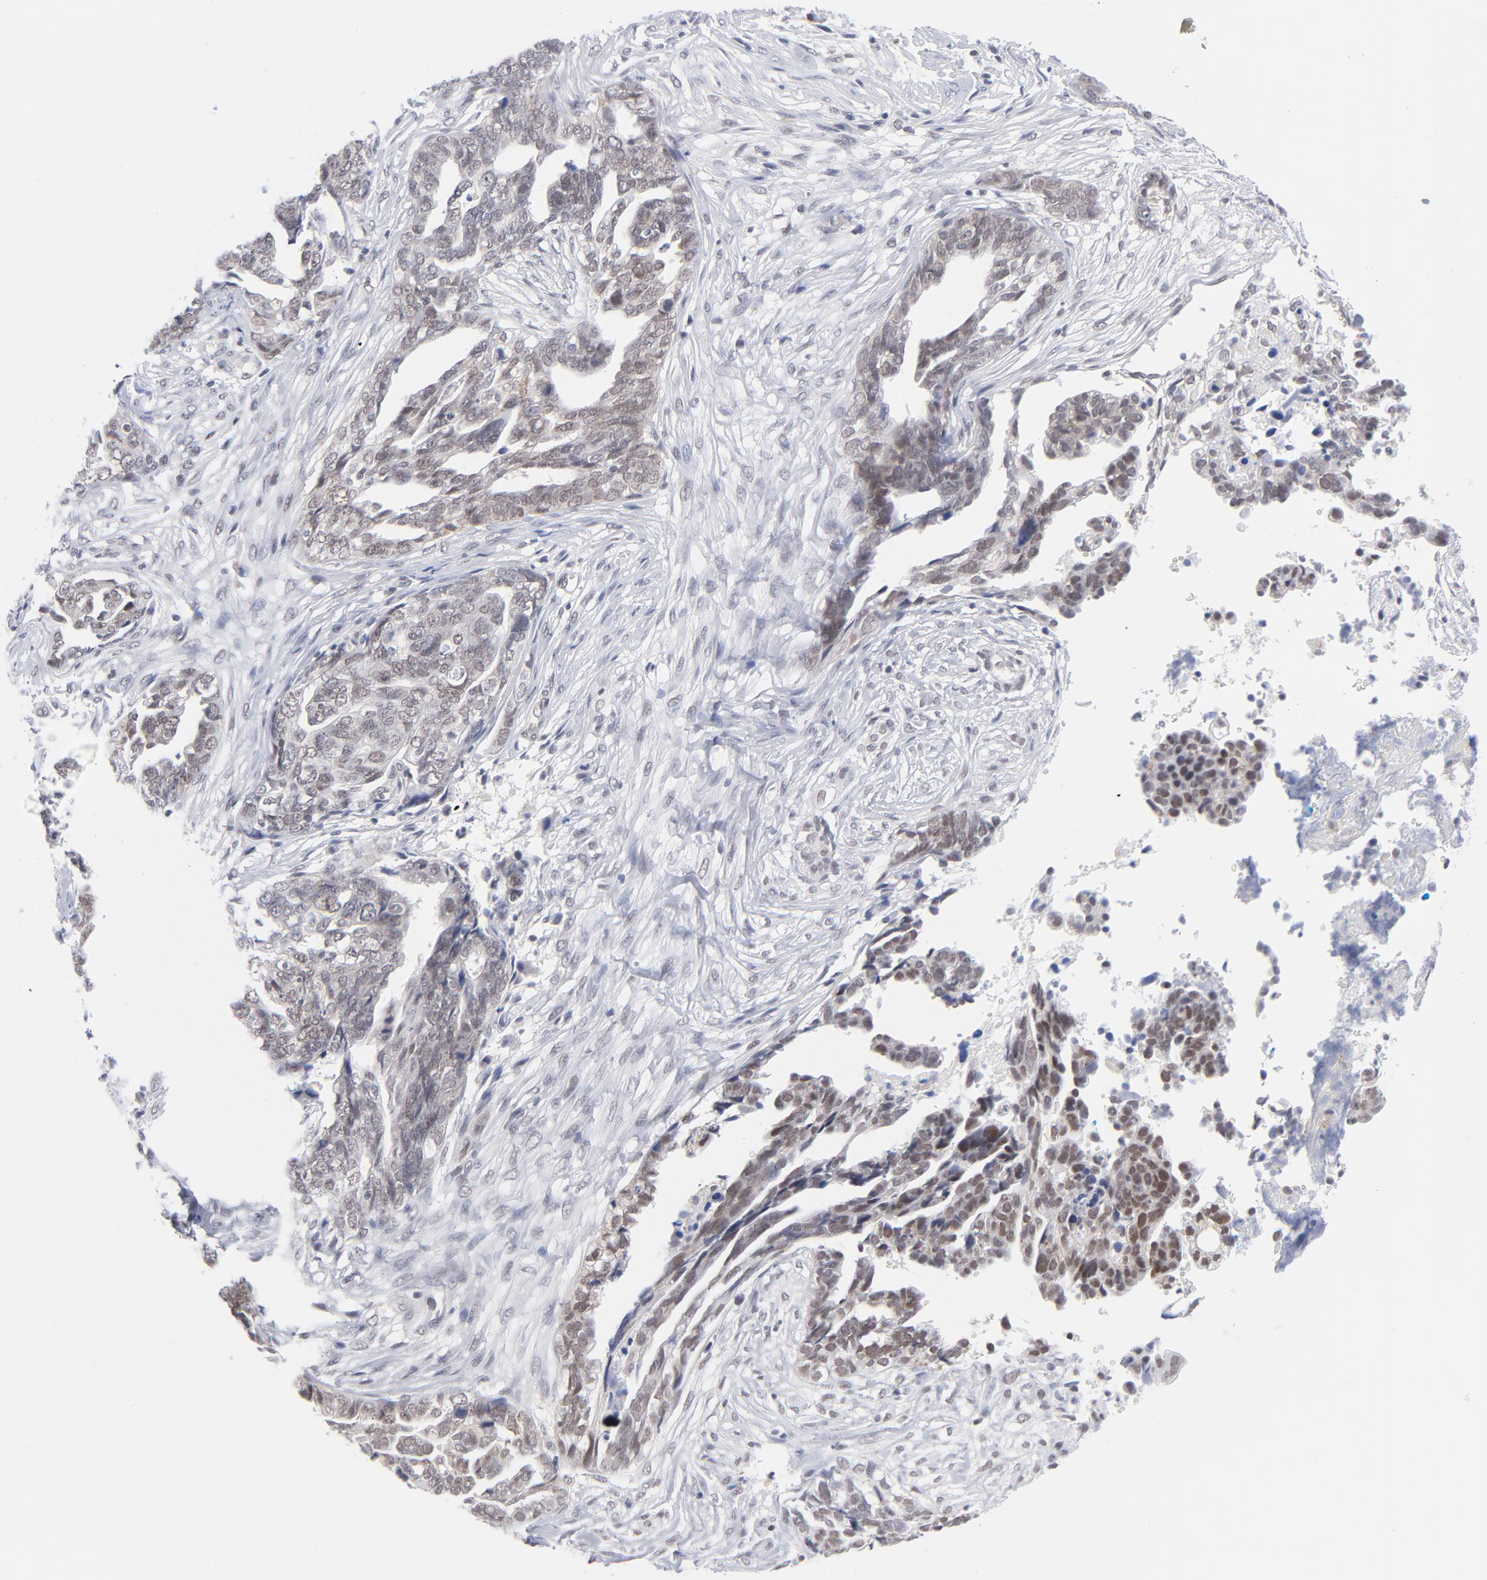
{"staining": {"intensity": "weak", "quantity": "25%-75%", "location": "nuclear"}, "tissue": "ovarian cancer", "cell_type": "Tumor cells", "image_type": "cancer", "snomed": [{"axis": "morphology", "description": "Normal tissue, NOS"}, {"axis": "morphology", "description": "Cystadenocarcinoma, serous, NOS"}, {"axis": "topography", "description": "Fallopian tube"}, {"axis": "topography", "description": "Ovary"}], "caption": "Tumor cells show weak nuclear expression in about 25%-75% of cells in ovarian cancer (serous cystadenocarcinoma). Using DAB (brown) and hematoxylin (blue) stains, captured at high magnification using brightfield microscopy.", "gene": "BAP1", "patient": {"sex": "female", "age": 56}}